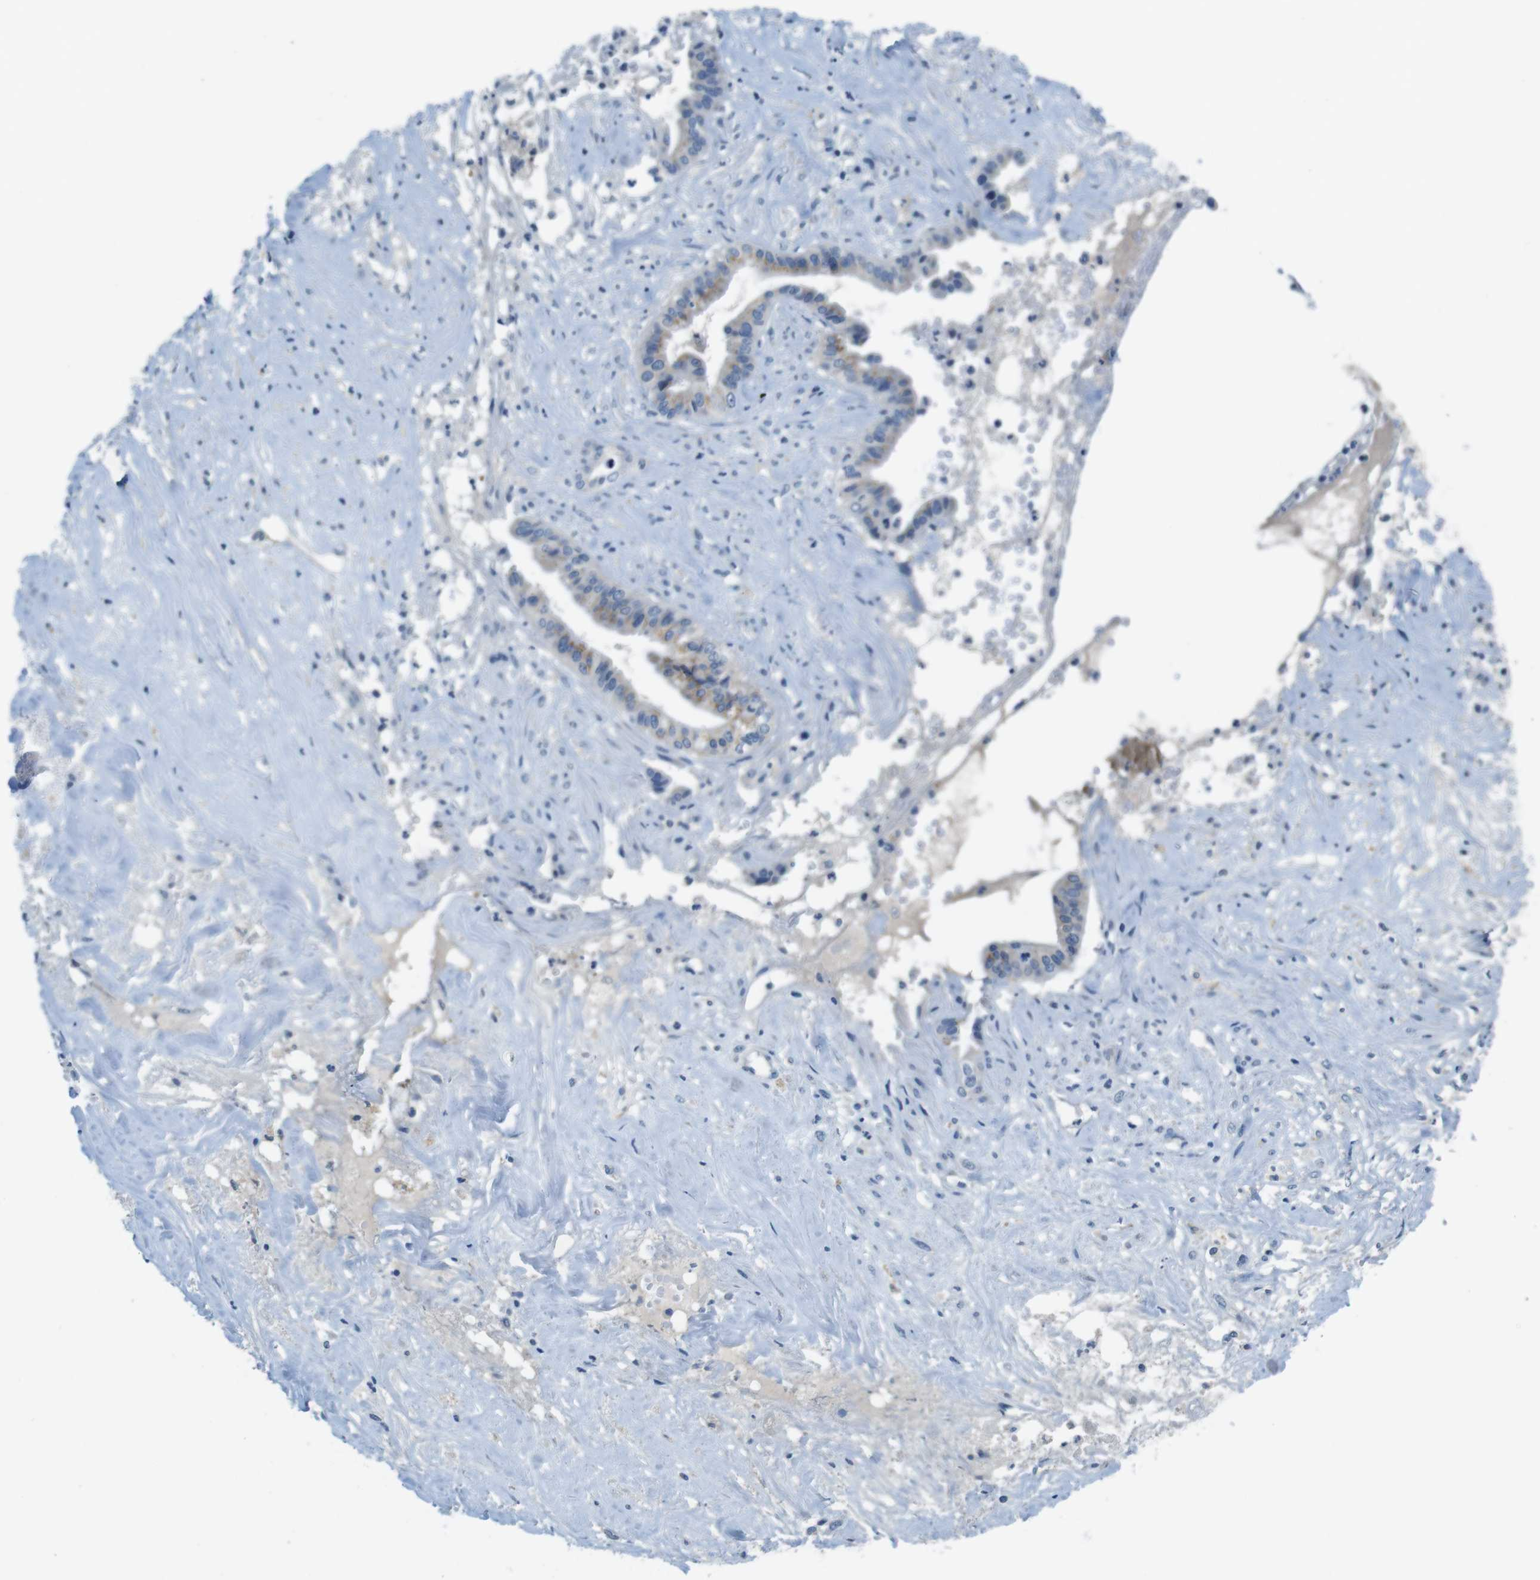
{"staining": {"intensity": "weak", "quantity": "25%-75%", "location": "cytoplasmic/membranous"}, "tissue": "liver cancer", "cell_type": "Tumor cells", "image_type": "cancer", "snomed": [{"axis": "morphology", "description": "Cholangiocarcinoma"}, {"axis": "topography", "description": "Liver"}], "caption": "Liver cancer (cholangiocarcinoma) was stained to show a protein in brown. There is low levels of weak cytoplasmic/membranous staining in approximately 25%-75% of tumor cells.", "gene": "SLC35A3", "patient": {"sex": "female", "age": 61}}